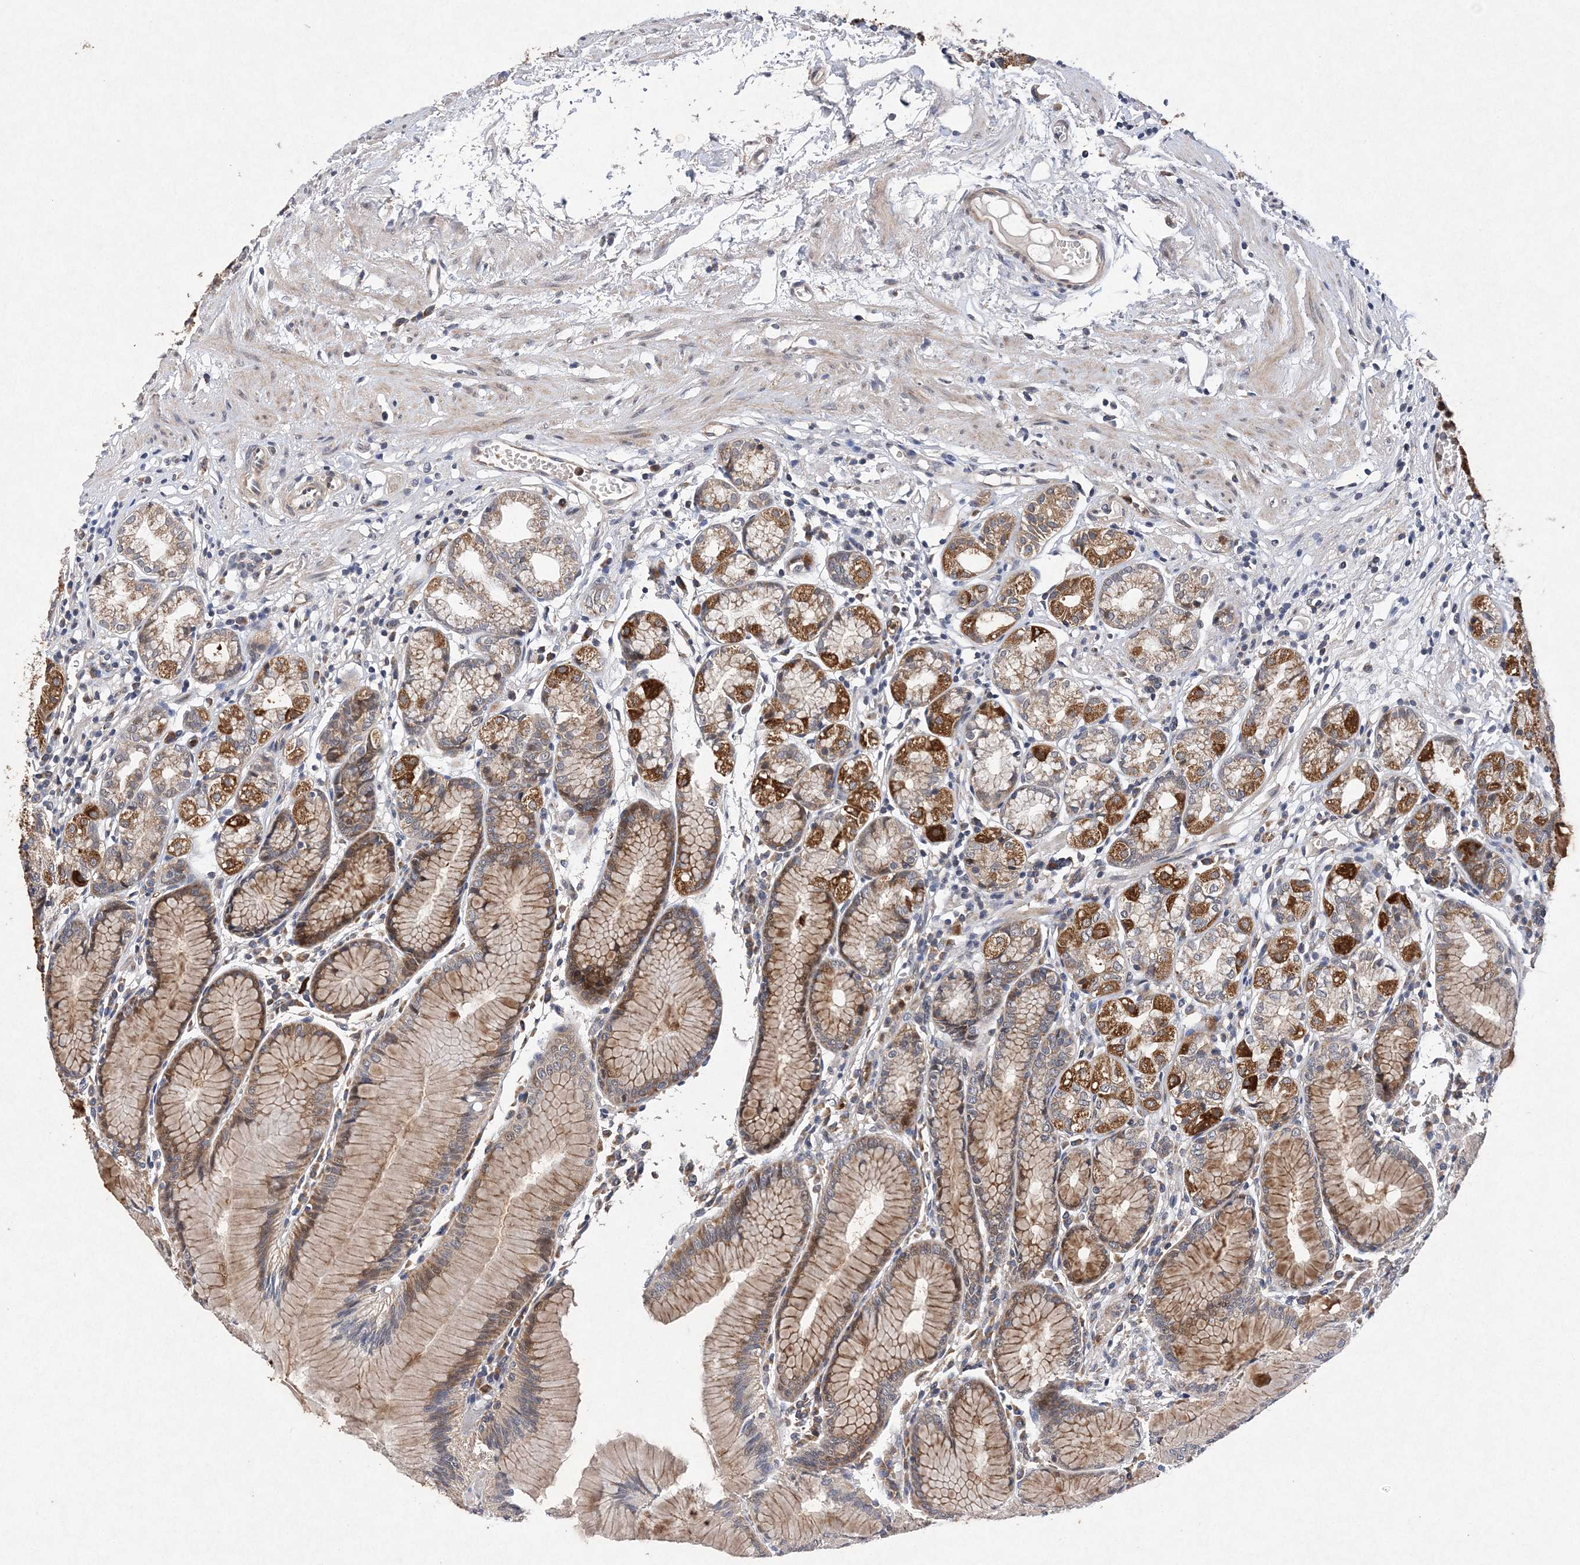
{"staining": {"intensity": "moderate", "quantity": ">75%", "location": "cytoplasmic/membranous"}, "tissue": "stomach", "cell_type": "Glandular cells", "image_type": "normal", "snomed": [{"axis": "morphology", "description": "Normal tissue, NOS"}, {"axis": "topography", "description": "Stomach"}], "caption": "IHC image of benign stomach: human stomach stained using immunohistochemistry exhibits medium levels of moderate protein expression localized specifically in the cytoplasmic/membranous of glandular cells, appearing as a cytoplasmic/membranous brown color.", "gene": "PROSER1", "patient": {"sex": "female", "age": 57}}